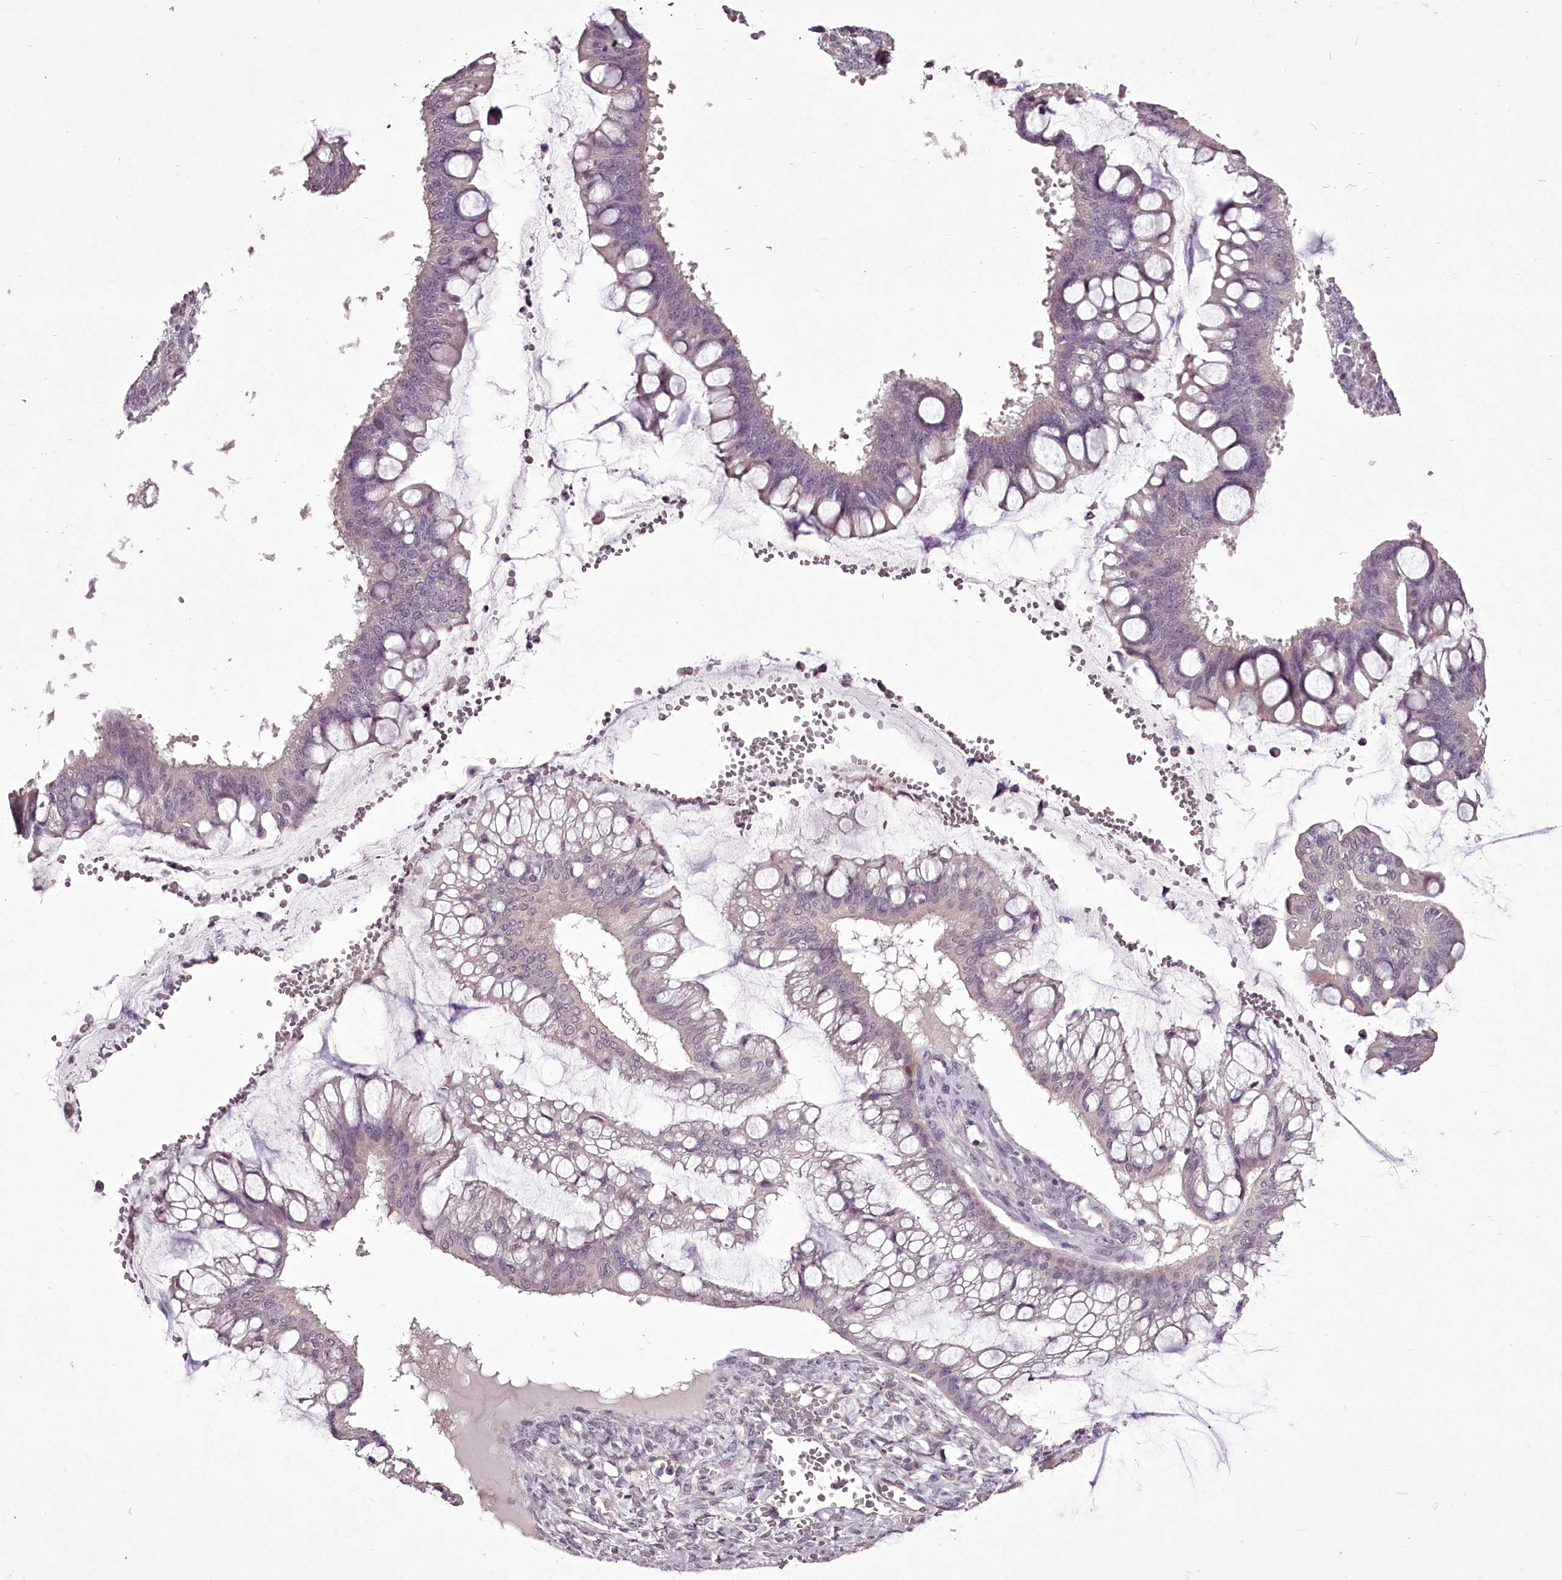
{"staining": {"intensity": "negative", "quantity": "none", "location": "none"}, "tissue": "ovarian cancer", "cell_type": "Tumor cells", "image_type": "cancer", "snomed": [{"axis": "morphology", "description": "Cystadenocarcinoma, mucinous, NOS"}, {"axis": "topography", "description": "Ovary"}], "caption": "Ovarian mucinous cystadenocarcinoma stained for a protein using immunohistochemistry demonstrates no expression tumor cells.", "gene": "C1orf56", "patient": {"sex": "female", "age": 73}}